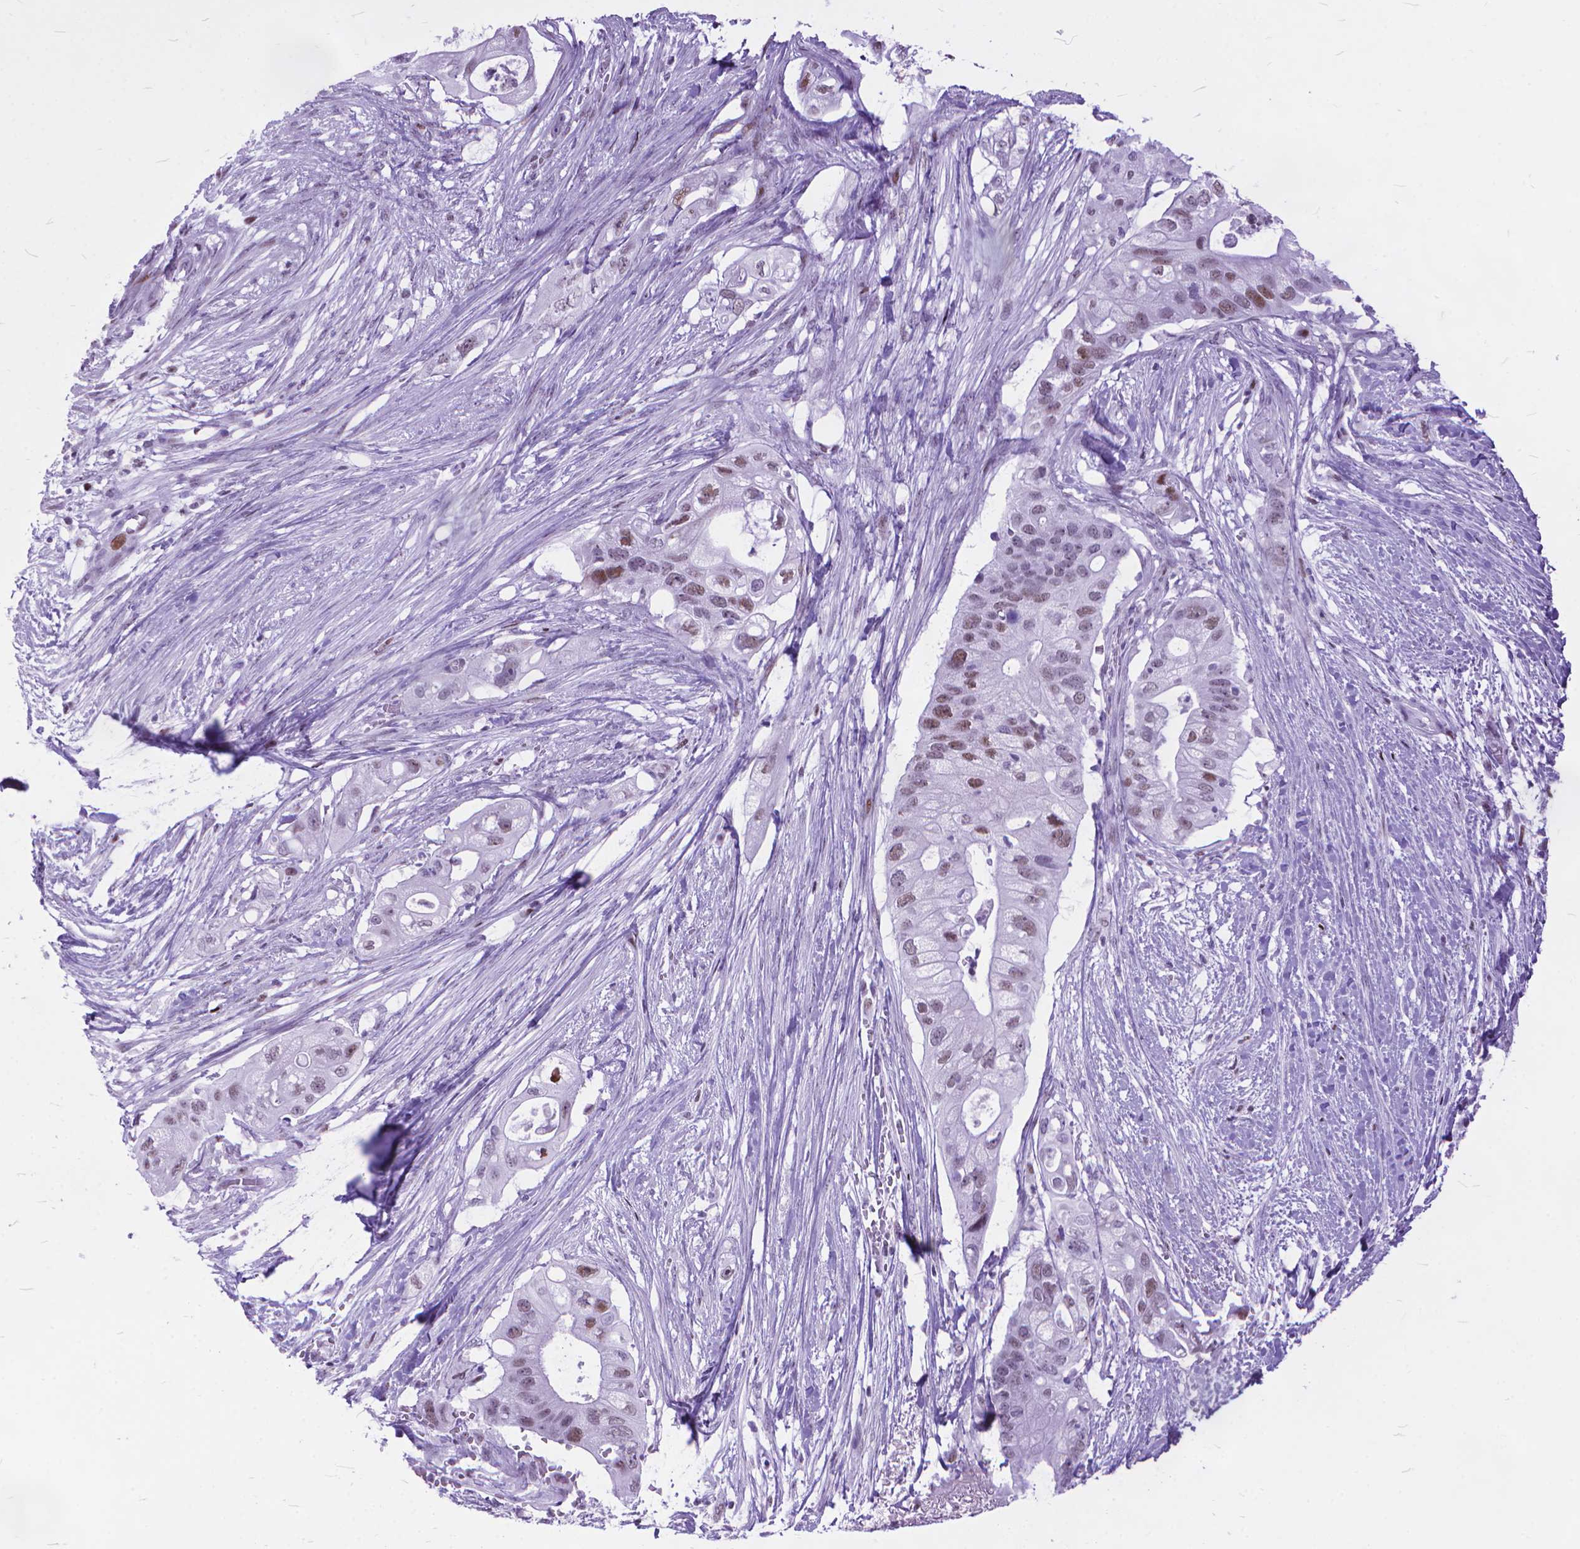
{"staining": {"intensity": "weak", "quantity": "<25%", "location": "nuclear"}, "tissue": "pancreatic cancer", "cell_type": "Tumor cells", "image_type": "cancer", "snomed": [{"axis": "morphology", "description": "Adenocarcinoma, NOS"}, {"axis": "topography", "description": "Pancreas"}], "caption": "Tumor cells are negative for protein expression in human adenocarcinoma (pancreatic). (DAB IHC, high magnification).", "gene": "POLE4", "patient": {"sex": "female", "age": 72}}